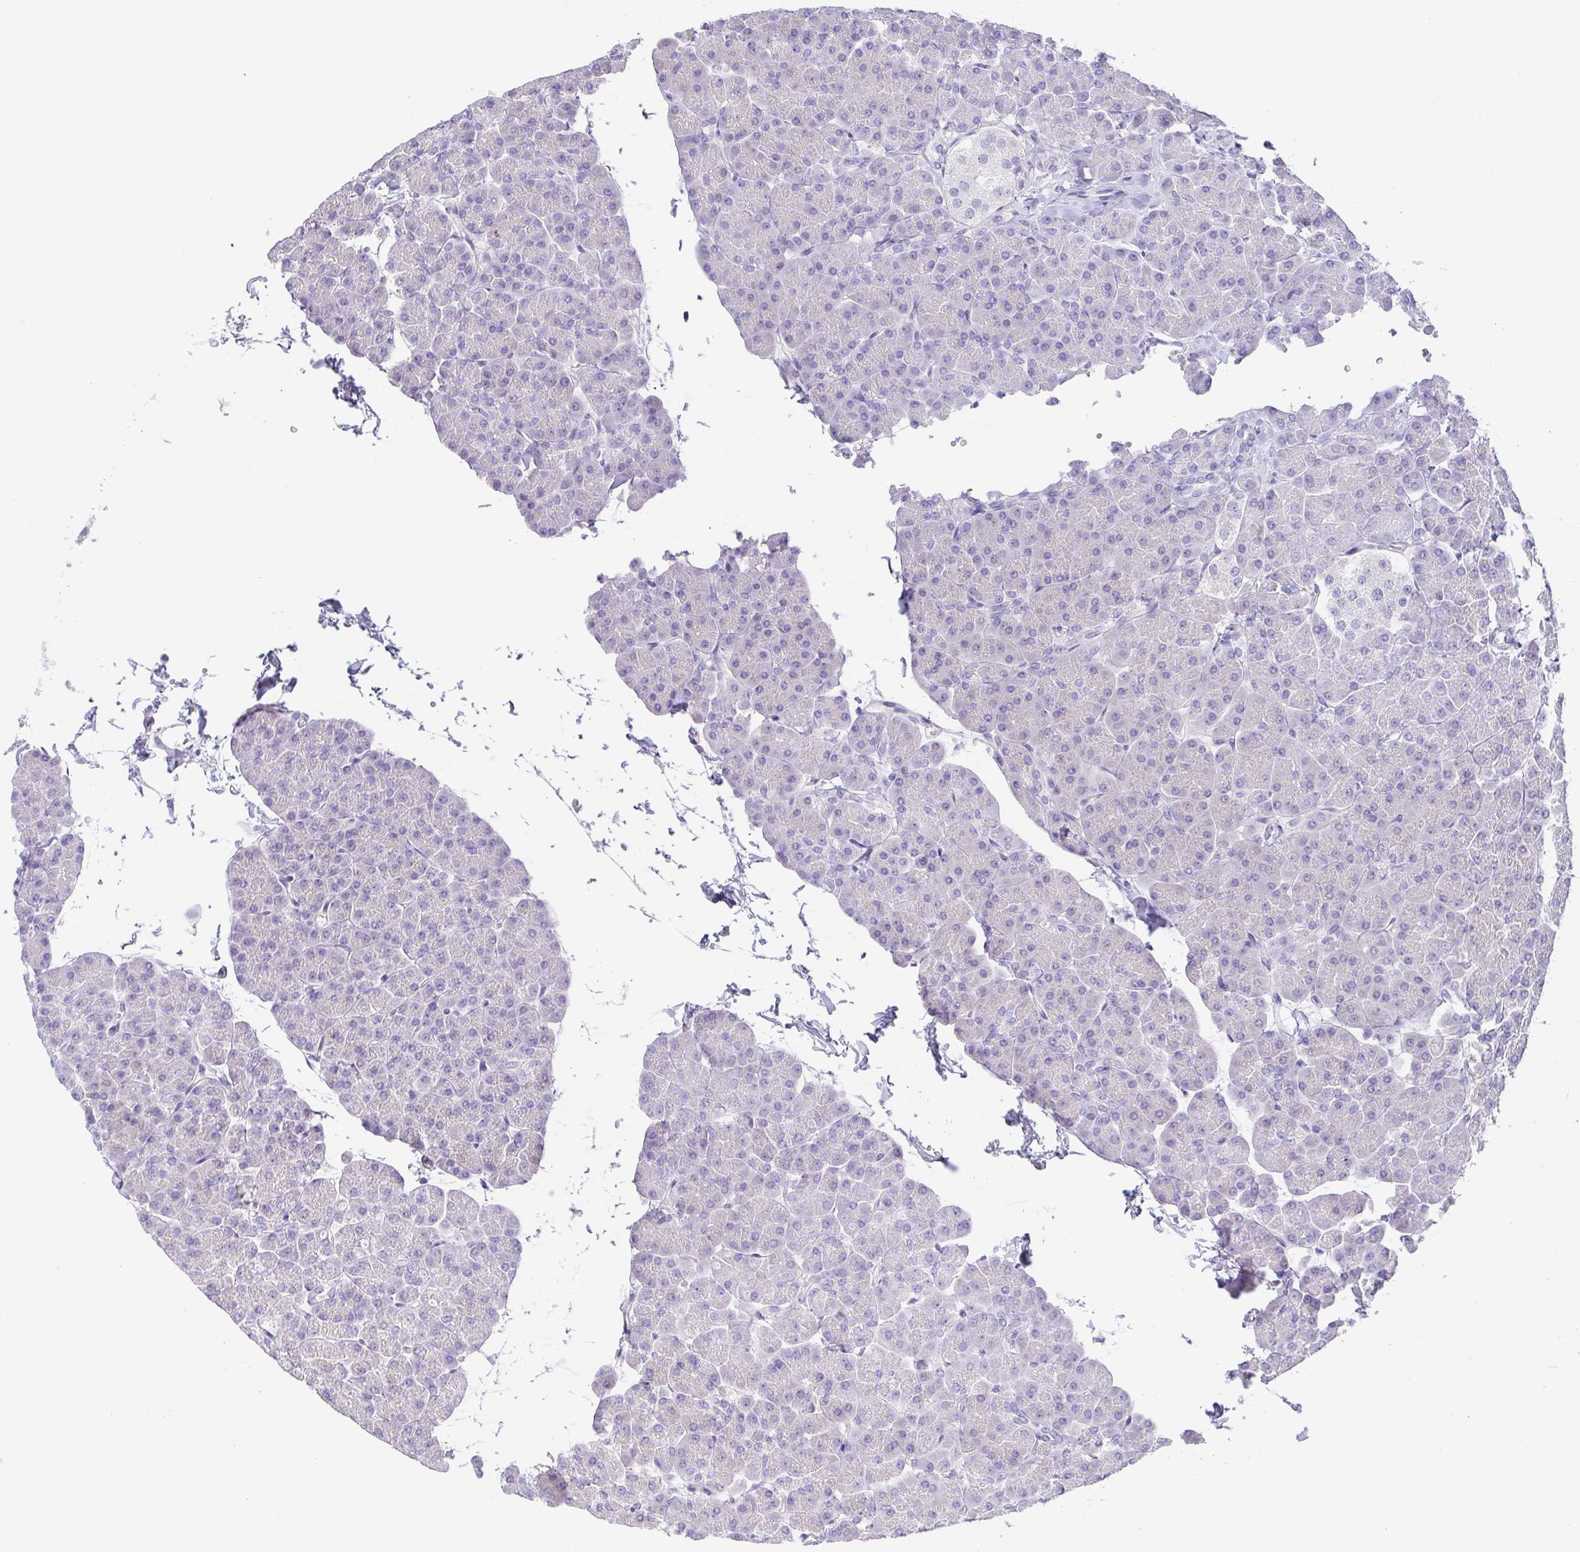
{"staining": {"intensity": "negative", "quantity": "none", "location": "none"}, "tissue": "pancreas", "cell_type": "Exocrine glandular cells", "image_type": "normal", "snomed": [{"axis": "morphology", "description": "Normal tissue, NOS"}, {"axis": "topography", "description": "Pancreas"}, {"axis": "topography", "description": "Peripheral nerve tissue"}], "caption": "Immunohistochemistry of benign pancreas shows no expression in exocrine glandular cells.", "gene": "PKDREJ", "patient": {"sex": "male", "age": 54}}